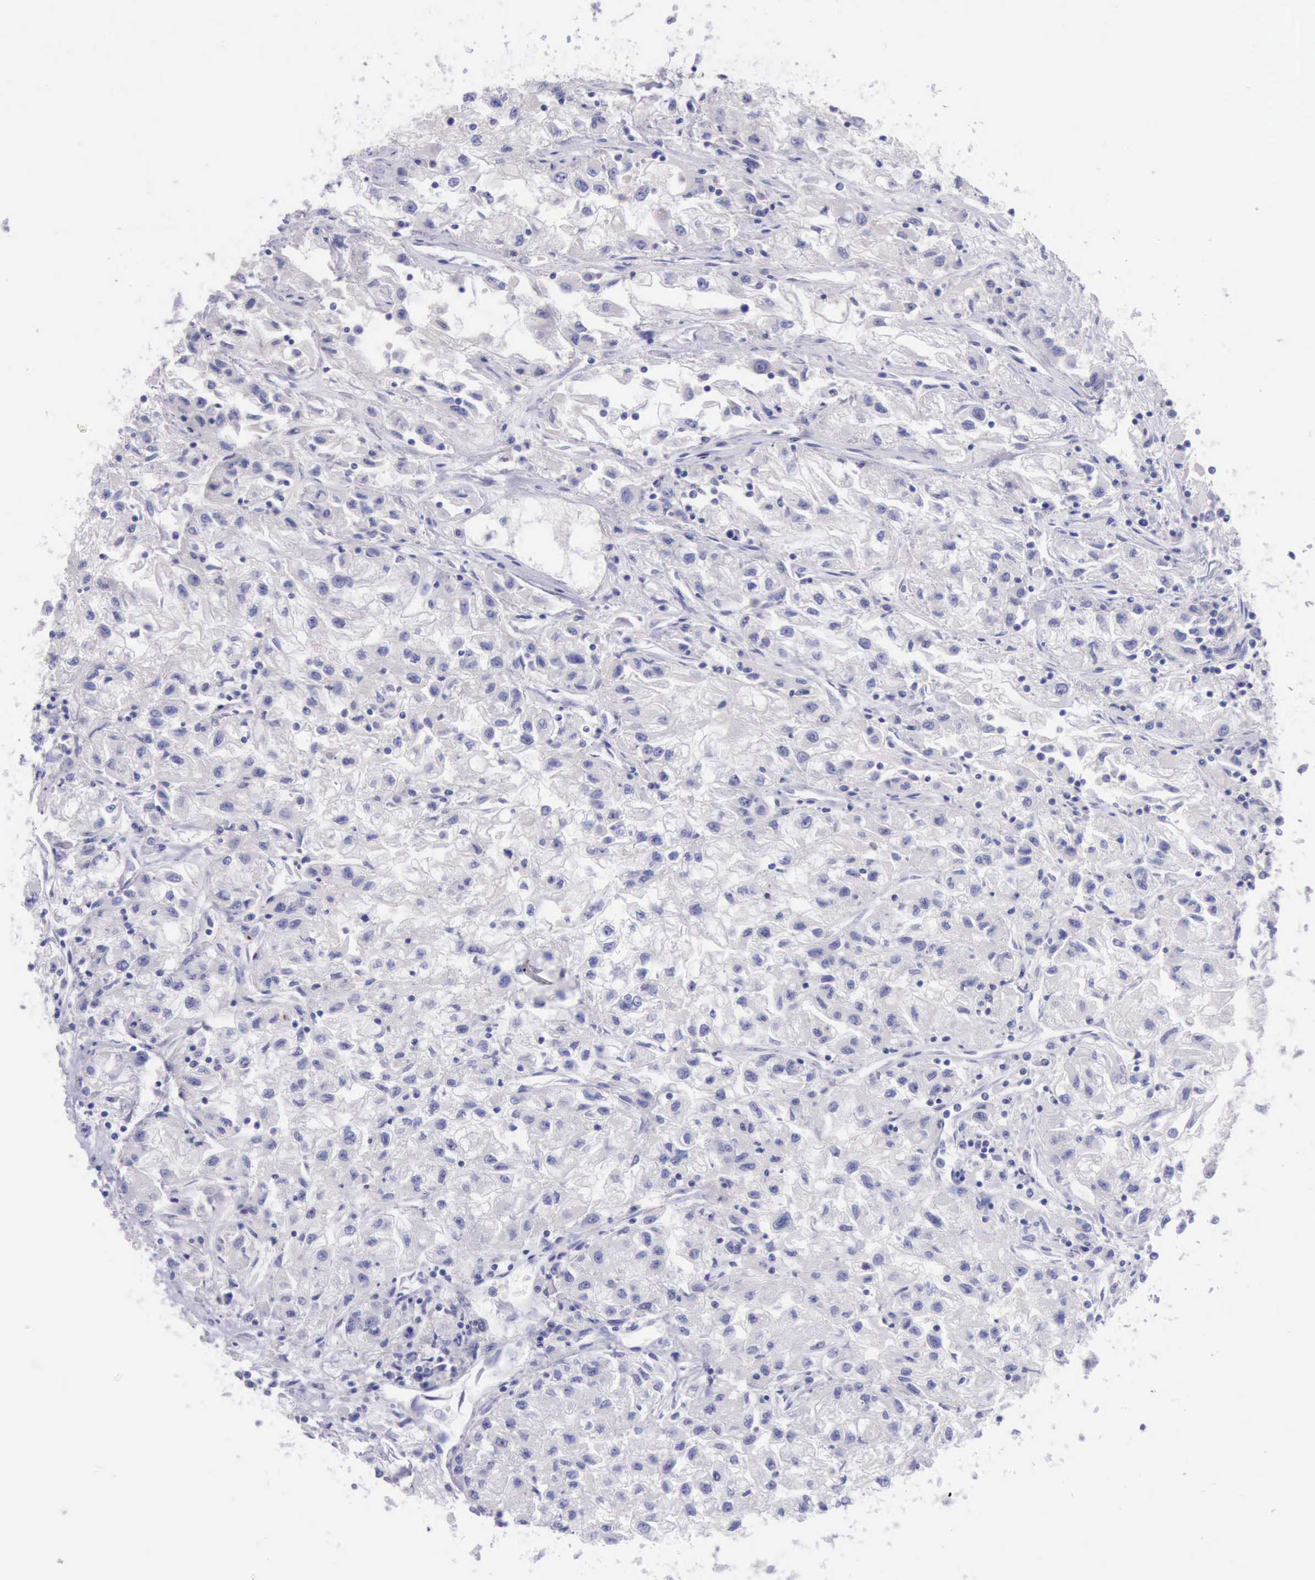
{"staining": {"intensity": "negative", "quantity": "none", "location": "none"}, "tissue": "renal cancer", "cell_type": "Tumor cells", "image_type": "cancer", "snomed": [{"axis": "morphology", "description": "Adenocarcinoma, NOS"}, {"axis": "topography", "description": "Kidney"}], "caption": "IHC histopathology image of neoplastic tissue: renal cancer (adenocarcinoma) stained with DAB (3,3'-diaminobenzidine) shows no significant protein staining in tumor cells.", "gene": "LRFN5", "patient": {"sex": "male", "age": 59}}